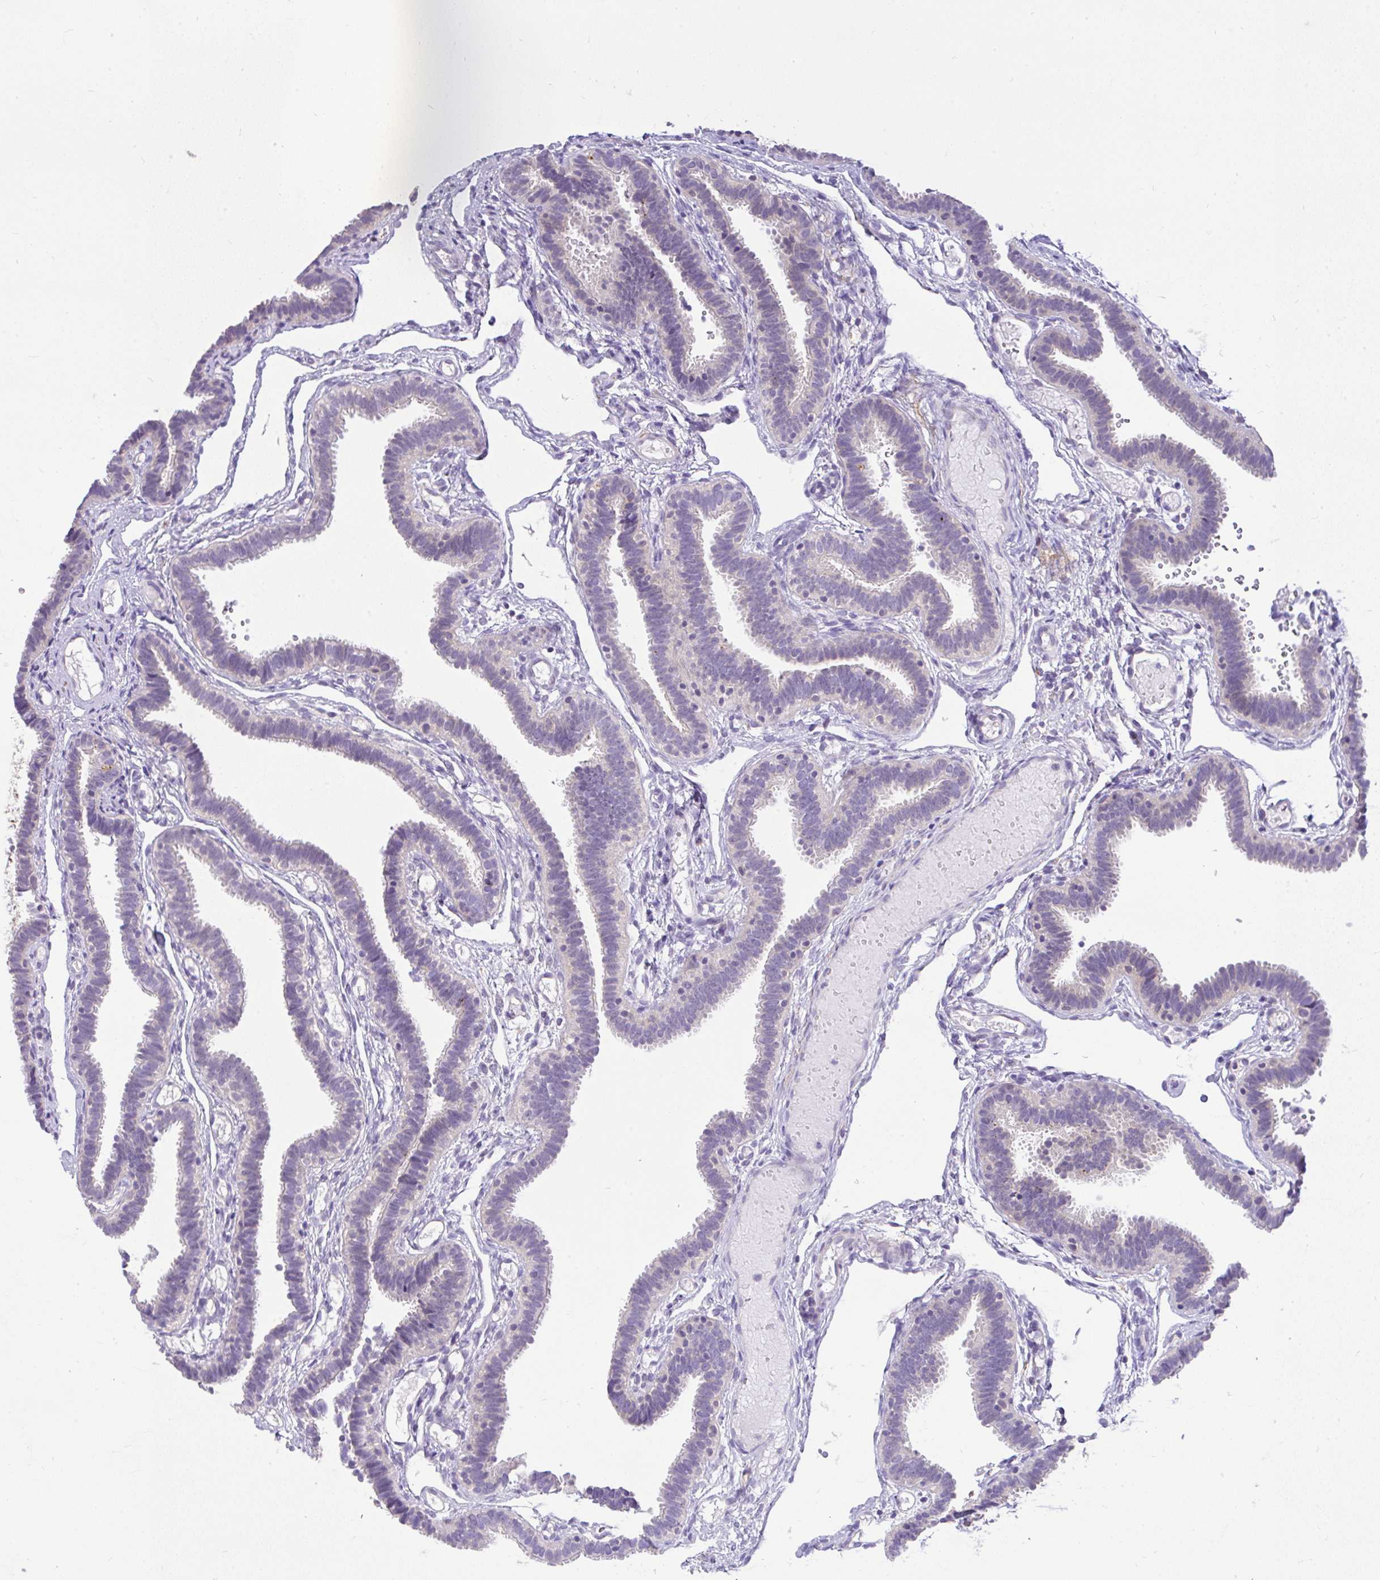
{"staining": {"intensity": "moderate", "quantity": "25%-75%", "location": "cytoplasmic/membranous"}, "tissue": "fallopian tube", "cell_type": "Glandular cells", "image_type": "normal", "snomed": [{"axis": "morphology", "description": "Normal tissue, NOS"}, {"axis": "topography", "description": "Fallopian tube"}], "caption": "Benign fallopian tube was stained to show a protein in brown. There is medium levels of moderate cytoplasmic/membranous expression in approximately 25%-75% of glandular cells. (brown staining indicates protein expression, while blue staining denotes nuclei).", "gene": "CTU1", "patient": {"sex": "female", "age": 37}}